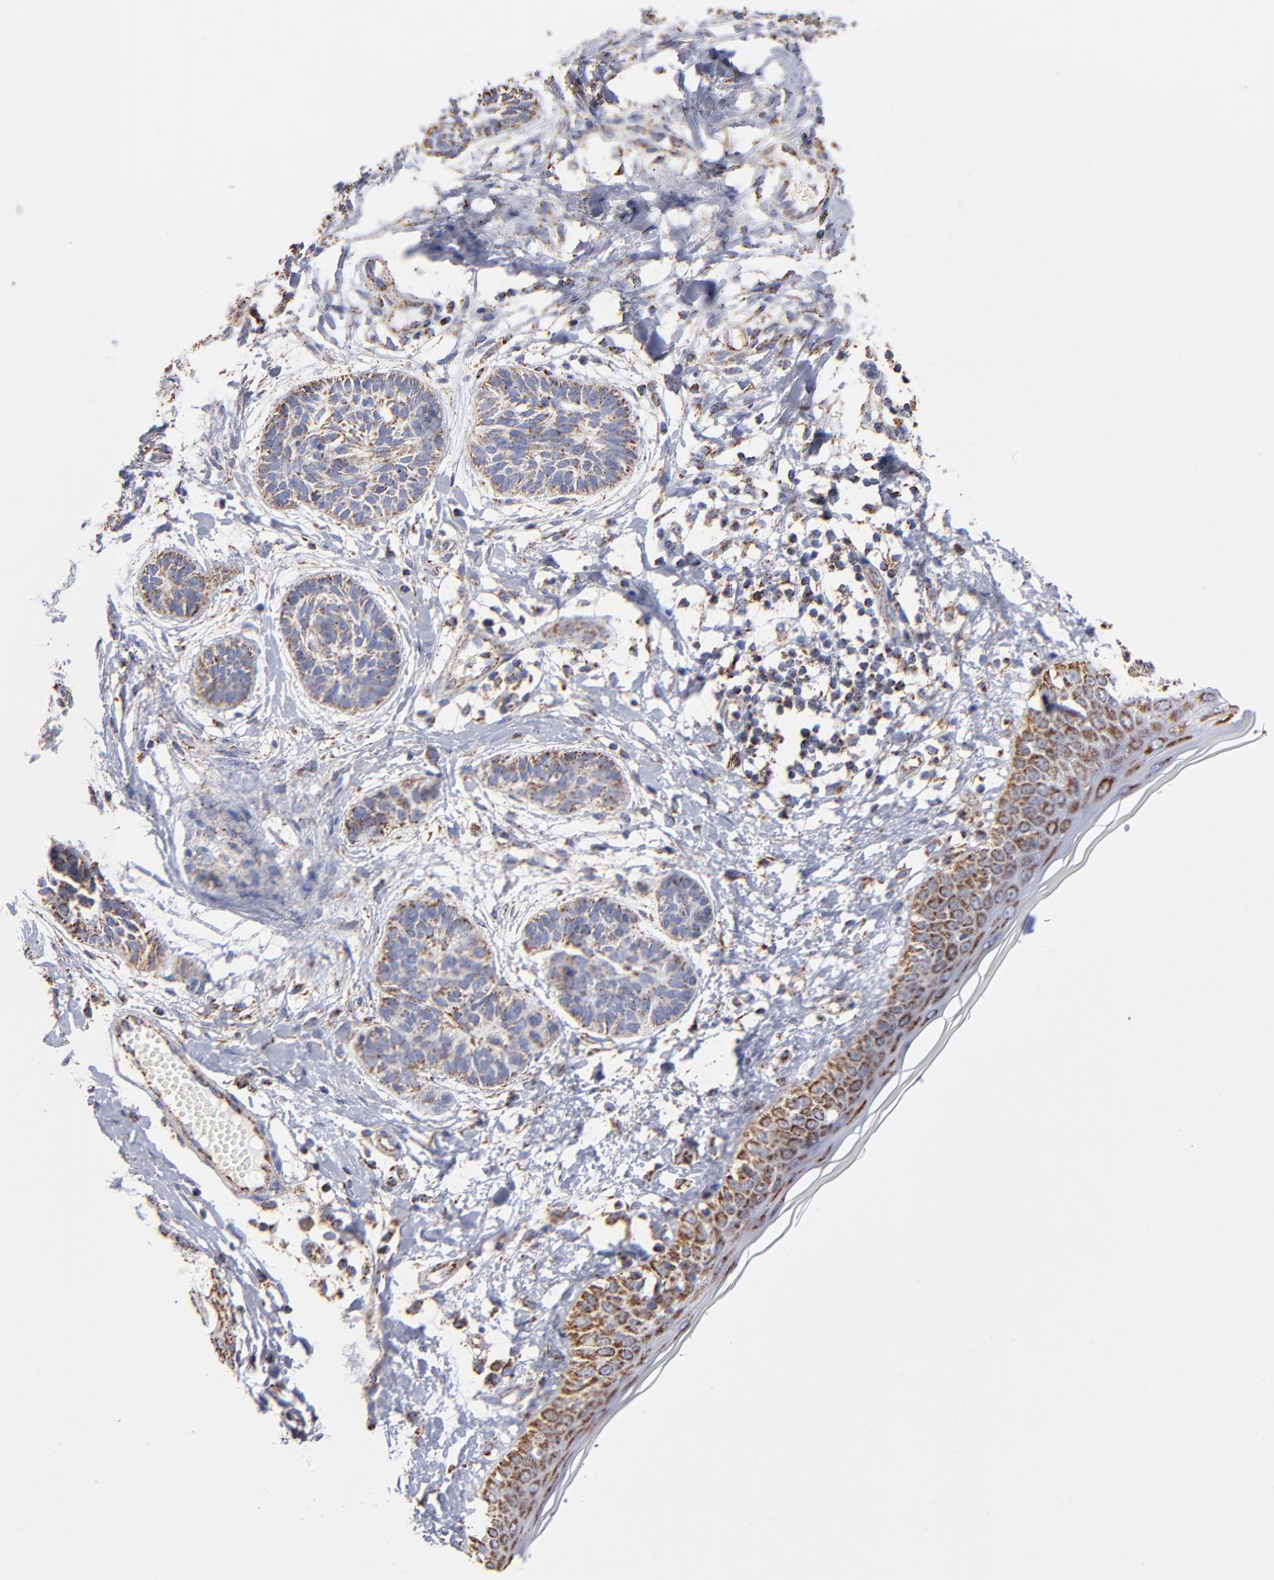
{"staining": {"intensity": "strong", "quantity": ">75%", "location": "cytoplasmic/membranous"}, "tissue": "skin cancer", "cell_type": "Tumor cells", "image_type": "cancer", "snomed": [{"axis": "morphology", "description": "Normal tissue, NOS"}, {"axis": "morphology", "description": "Basal cell carcinoma"}, {"axis": "topography", "description": "Skin"}], "caption": "A brown stain shows strong cytoplasmic/membranous expression of a protein in skin cancer (basal cell carcinoma) tumor cells.", "gene": "PHB1", "patient": {"sex": "male", "age": 63}}